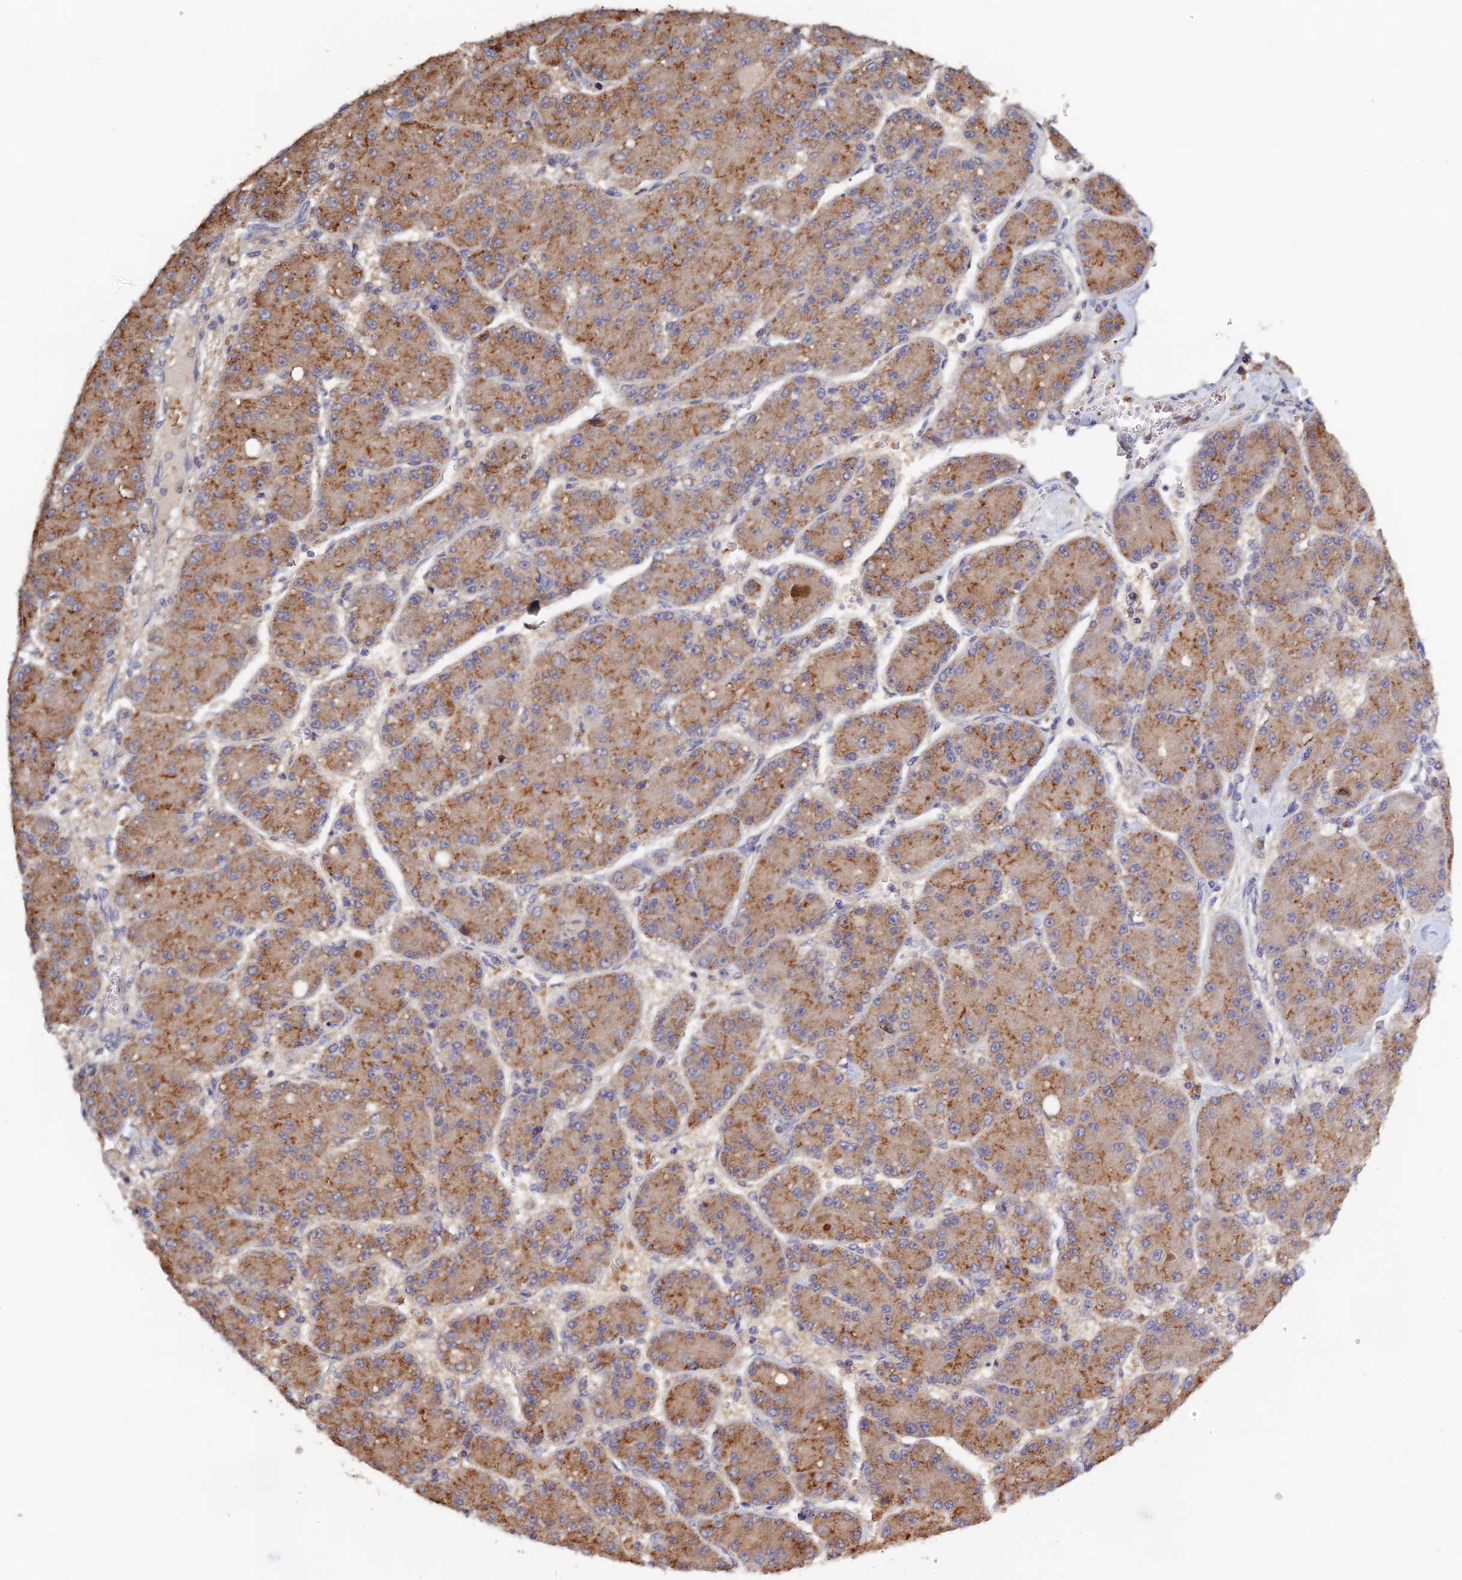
{"staining": {"intensity": "moderate", "quantity": "25%-75%", "location": "cytoplasmic/membranous"}, "tissue": "liver cancer", "cell_type": "Tumor cells", "image_type": "cancer", "snomed": [{"axis": "morphology", "description": "Carcinoma, Hepatocellular, NOS"}, {"axis": "topography", "description": "Liver"}], "caption": "Liver hepatocellular carcinoma stained with DAB (3,3'-diaminobenzidine) immunohistochemistry (IHC) demonstrates medium levels of moderate cytoplasmic/membranous positivity in about 25%-75% of tumor cells.", "gene": "CWH43", "patient": {"sex": "male", "age": 67}}